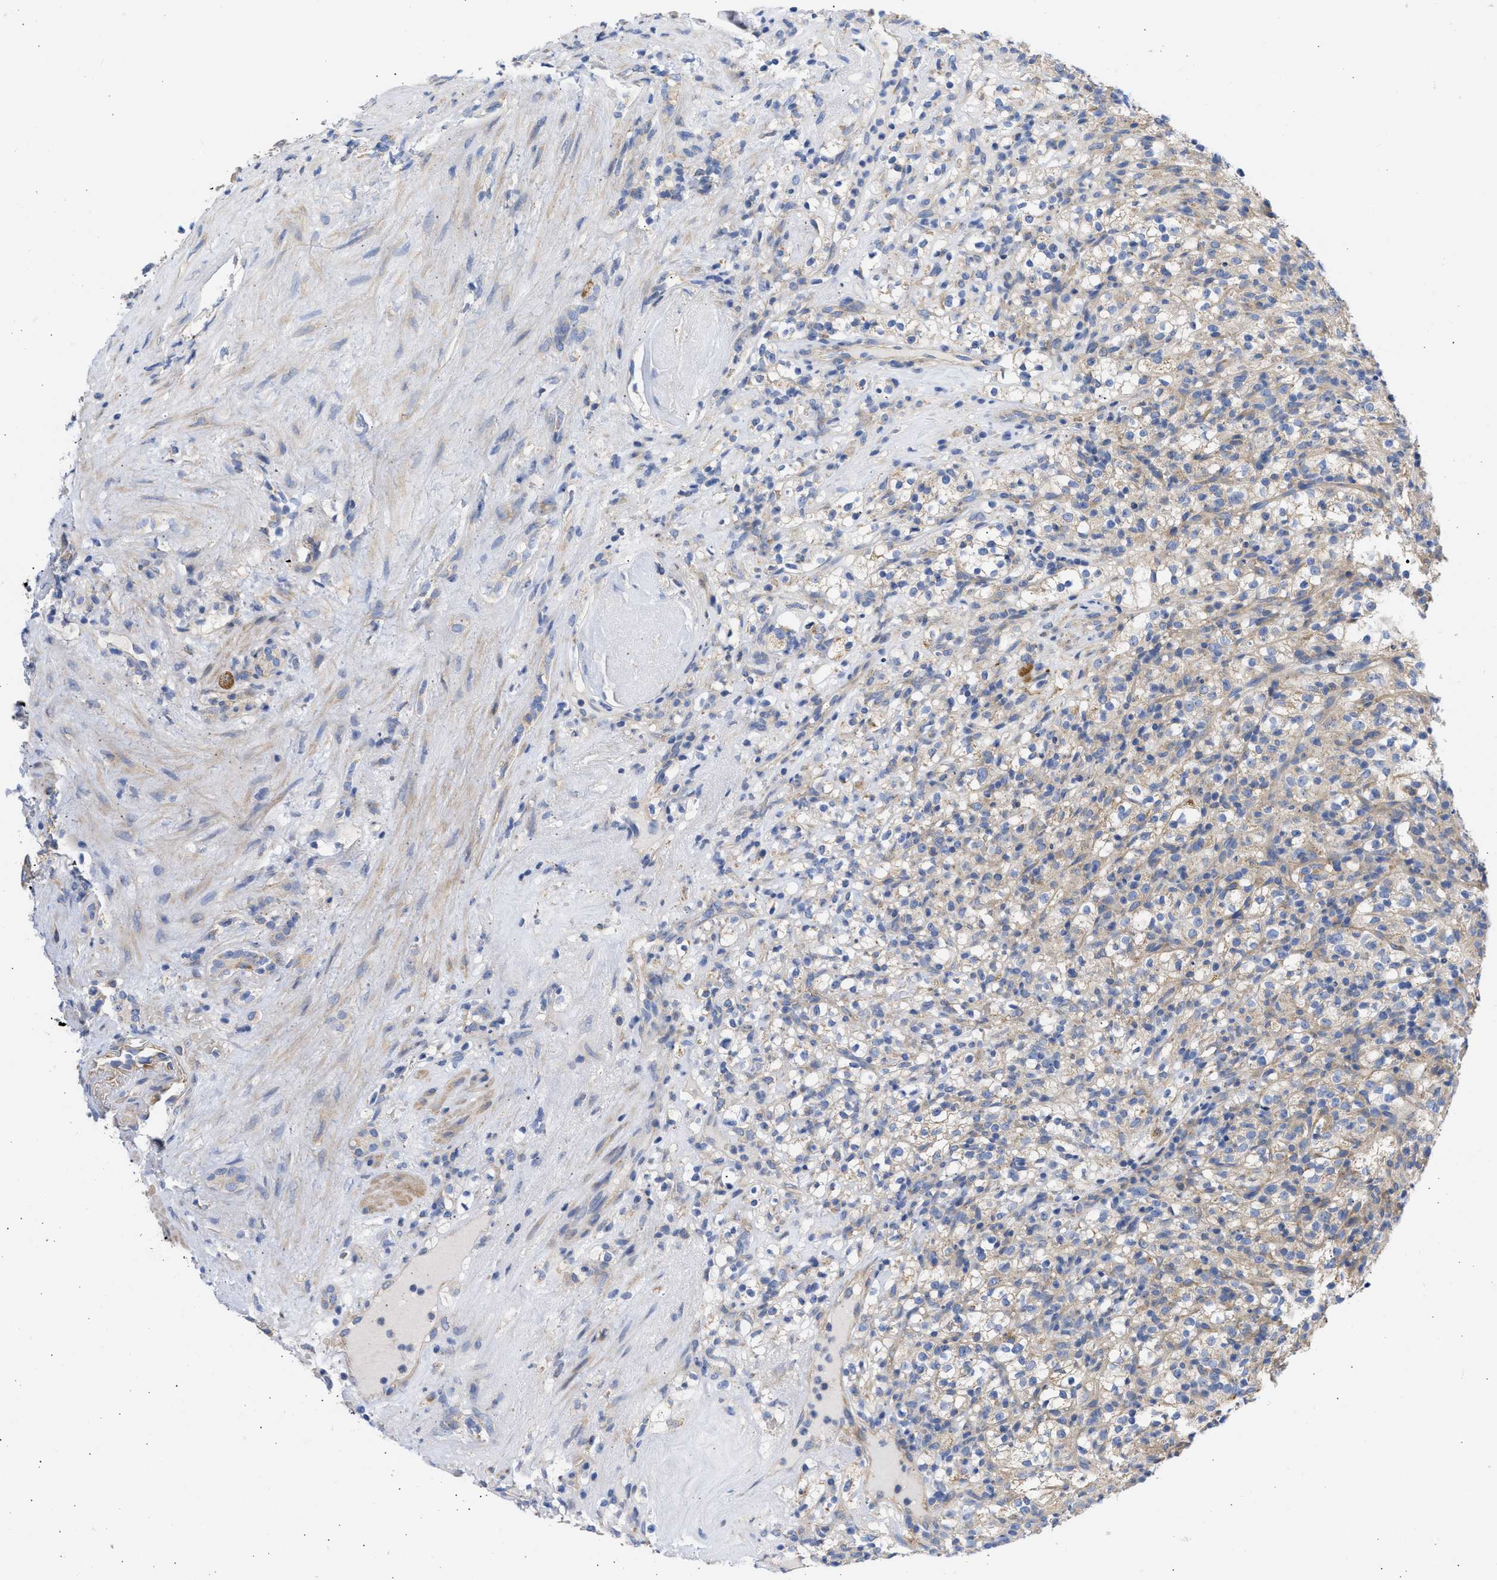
{"staining": {"intensity": "weak", "quantity": ">75%", "location": "cytoplasmic/membranous"}, "tissue": "renal cancer", "cell_type": "Tumor cells", "image_type": "cancer", "snomed": [{"axis": "morphology", "description": "Normal tissue, NOS"}, {"axis": "morphology", "description": "Adenocarcinoma, NOS"}, {"axis": "topography", "description": "Kidney"}], "caption": "Renal cancer (adenocarcinoma) stained for a protein (brown) displays weak cytoplasmic/membranous positive expression in about >75% of tumor cells.", "gene": "BTG3", "patient": {"sex": "female", "age": 72}}